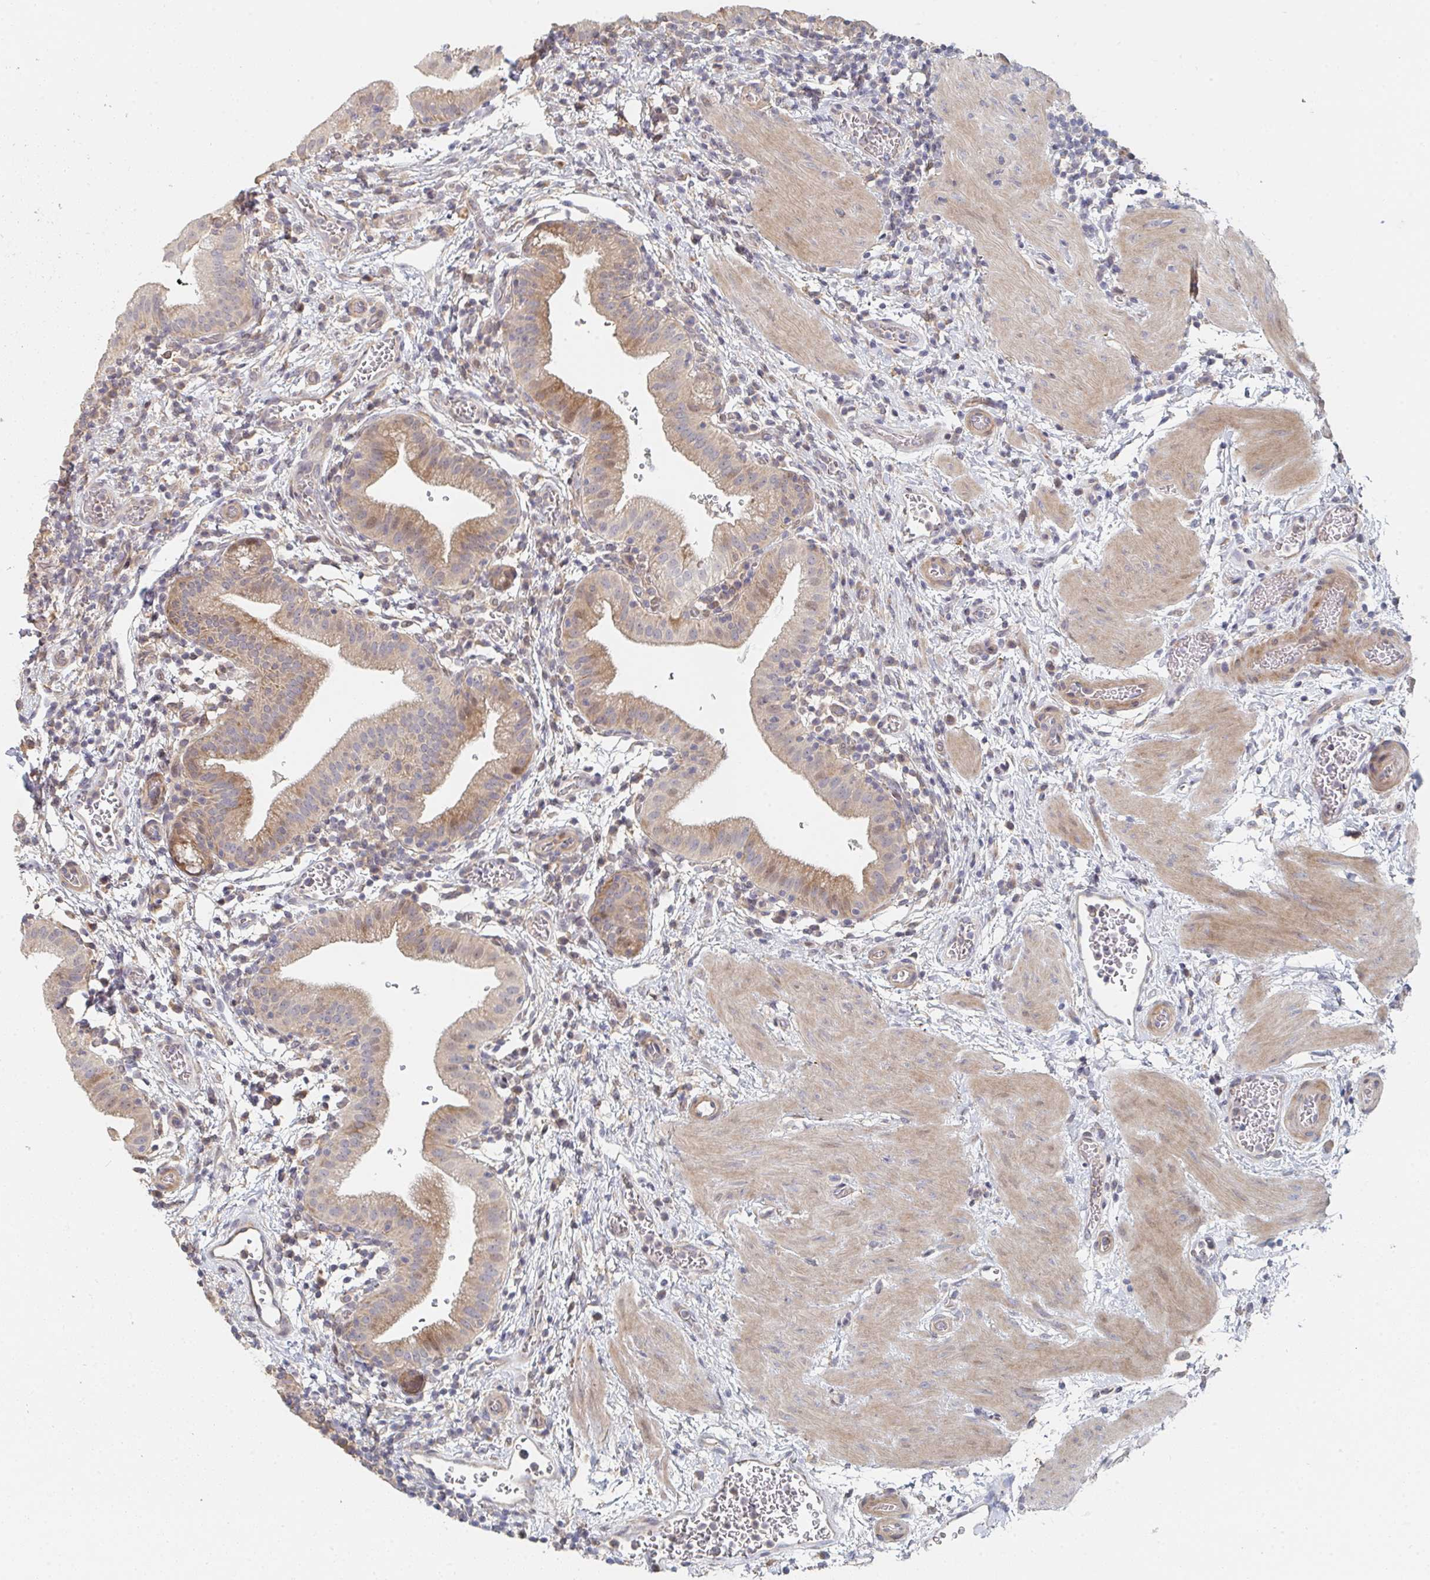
{"staining": {"intensity": "moderate", "quantity": ">75%", "location": "cytoplasmic/membranous"}, "tissue": "gallbladder", "cell_type": "Glandular cells", "image_type": "normal", "snomed": [{"axis": "morphology", "description": "Normal tissue, NOS"}, {"axis": "topography", "description": "Gallbladder"}], "caption": "Moderate cytoplasmic/membranous positivity is identified in approximately >75% of glandular cells in normal gallbladder.", "gene": "PTEN", "patient": {"sex": "male", "age": 26}}